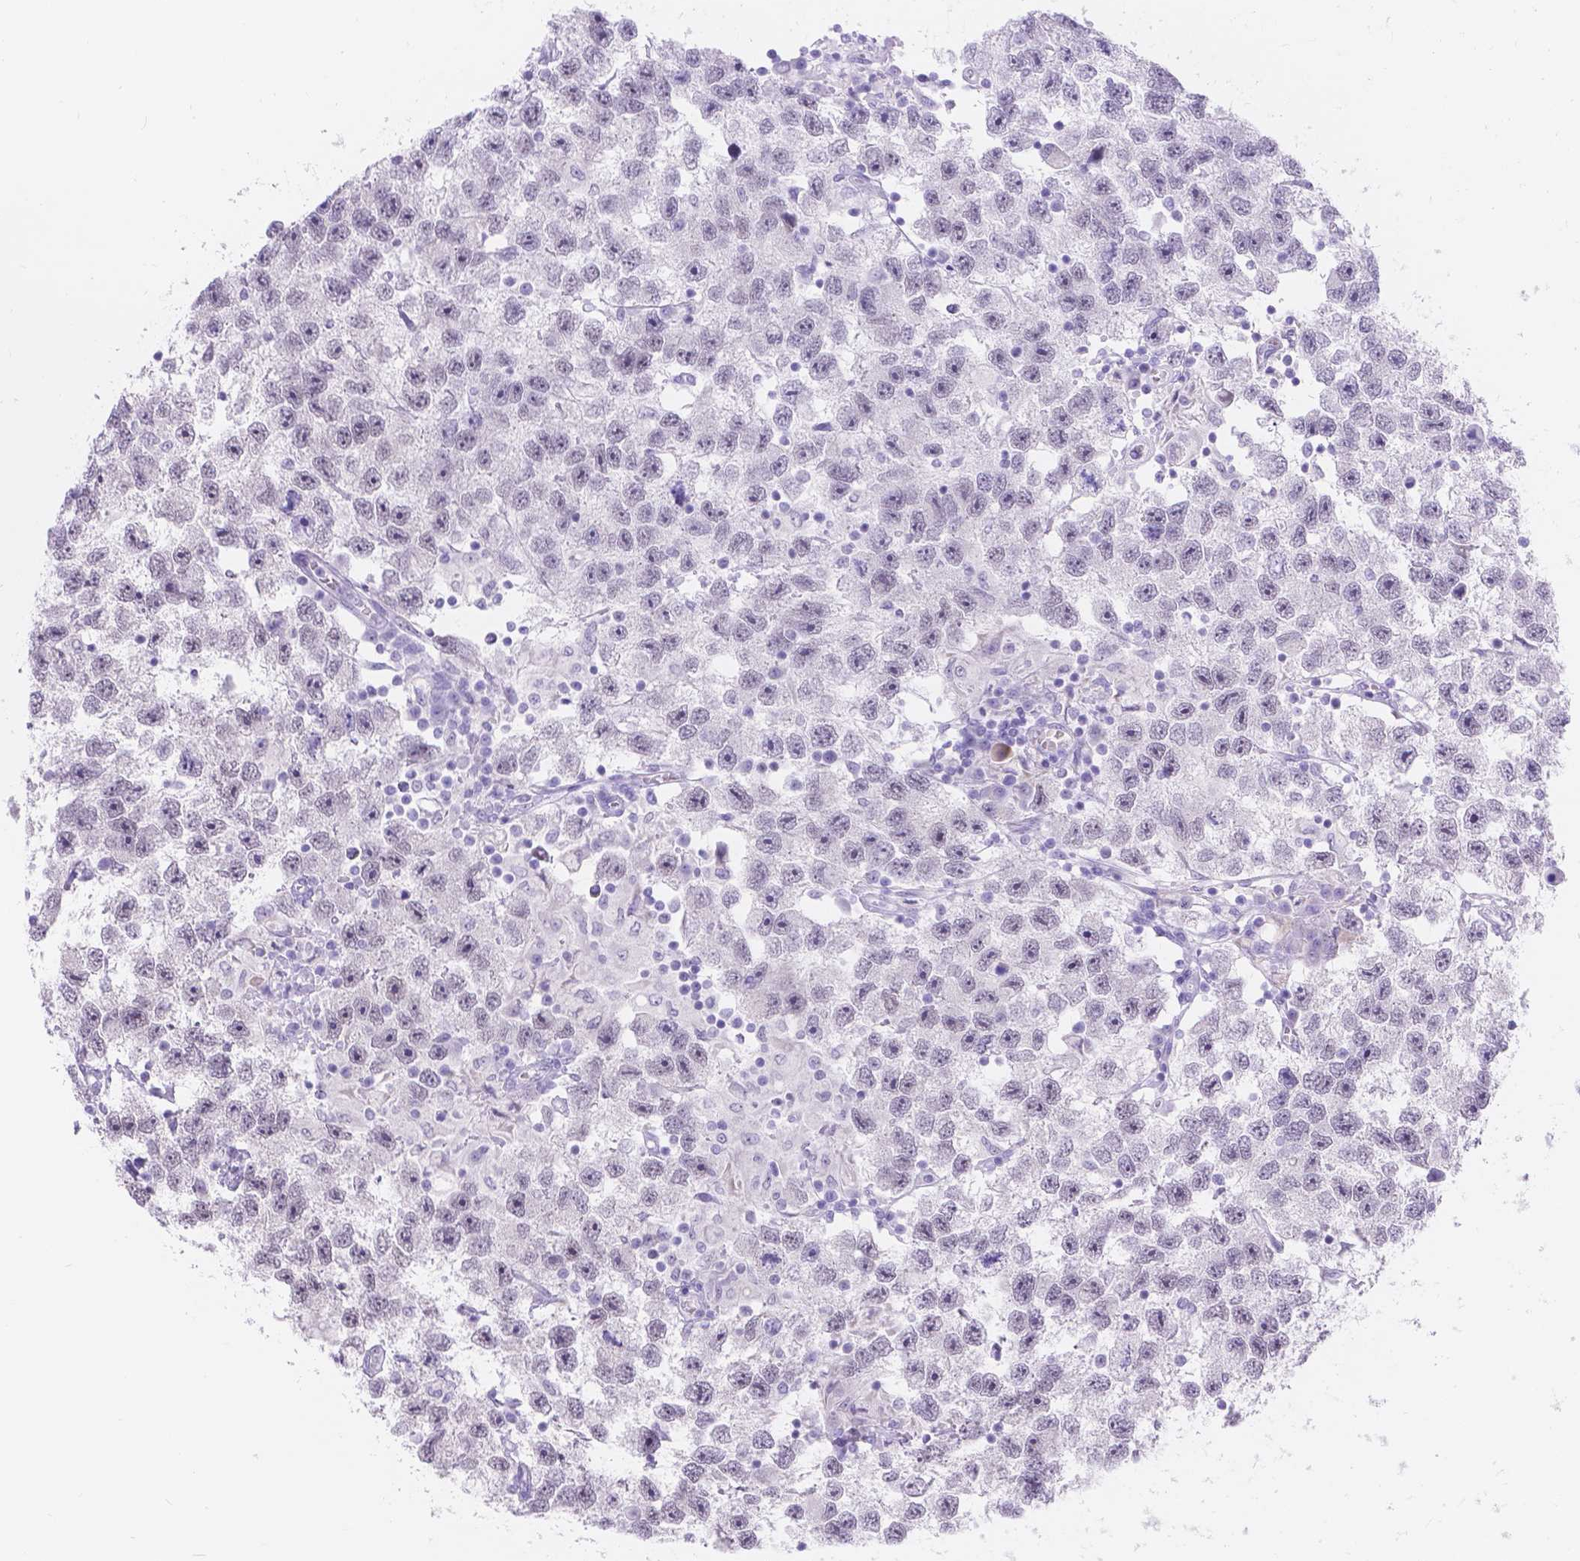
{"staining": {"intensity": "negative", "quantity": "none", "location": "none"}, "tissue": "testis cancer", "cell_type": "Tumor cells", "image_type": "cancer", "snomed": [{"axis": "morphology", "description": "Seminoma, NOS"}, {"axis": "topography", "description": "Testis"}], "caption": "The photomicrograph exhibits no significant expression in tumor cells of testis seminoma.", "gene": "DCC", "patient": {"sex": "male", "age": 26}}